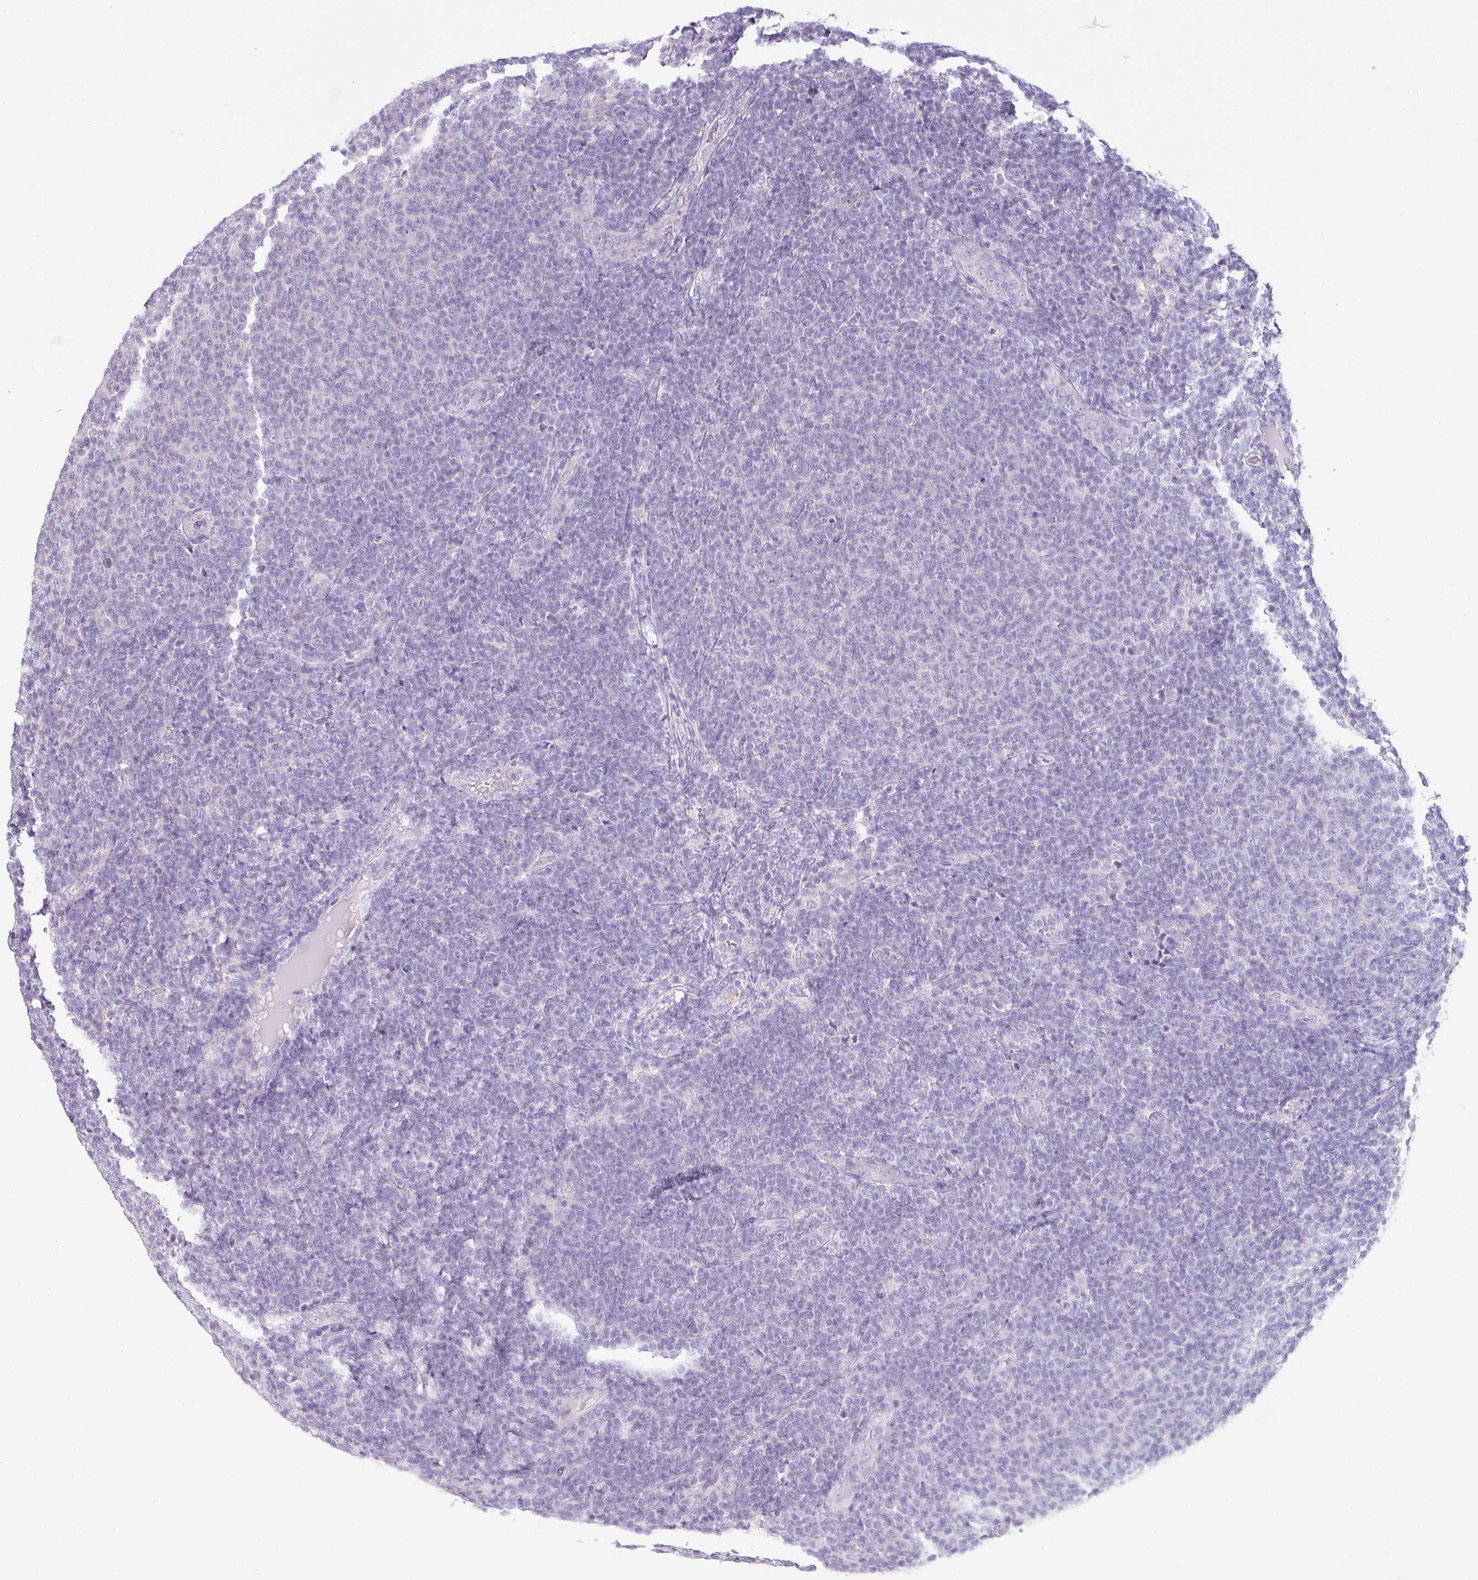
{"staining": {"intensity": "negative", "quantity": "none", "location": "none"}, "tissue": "lymphoma", "cell_type": "Tumor cells", "image_type": "cancer", "snomed": [{"axis": "morphology", "description": "Malignant lymphoma, non-Hodgkin's type, Low grade"}, {"axis": "topography", "description": "Lymph node"}], "caption": "Immunohistochemical staining of malignant lymphoma, non-Hodgkin's type (low-grade) displays no significant expression in tumor cells. (DAB (3,3'-diaminobenzidine) immunohistochemistry with hematoxylin counter stain).", "gene": "OR6C6", "patient": {"sex": "male", "age": 66}}